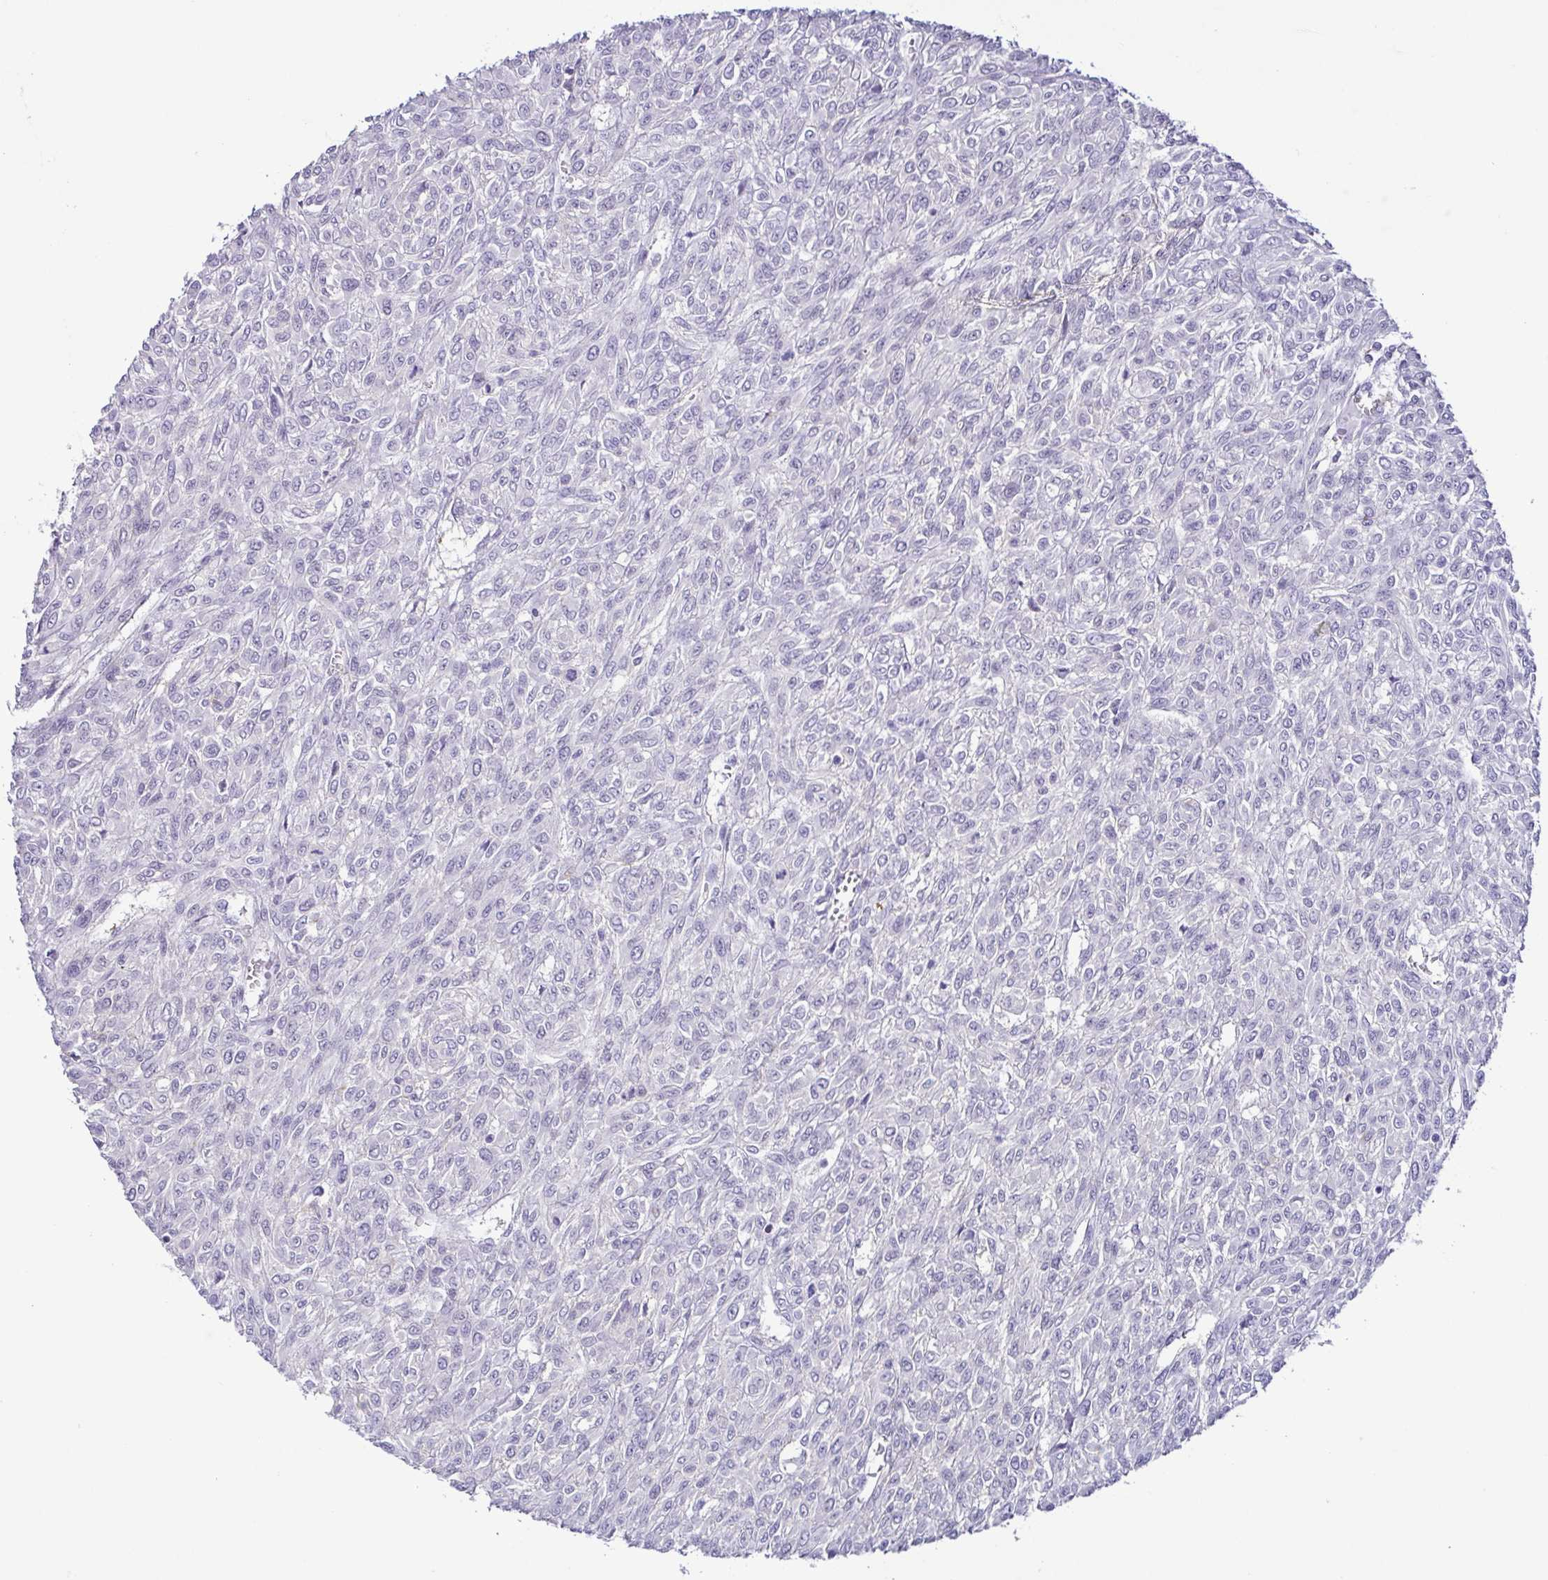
{"staining": {"intensity": "negative", "quantity": "none", "location": "none"}, "tissue": "renal cancer", "cell_type": "Tumor cells", "image_type": "cancer", "snomed": [{"axis": "morphology", "description": "Adenocarcinoma, NOS"}, {"axis": "topography", "description": "Kidney"}], "caption": "This is an IHC image of human adenocarcinoma (renal). There is no expression in tumor cells.", "gene": "TERT", "patient": {"sex": "male", "age": 58}}